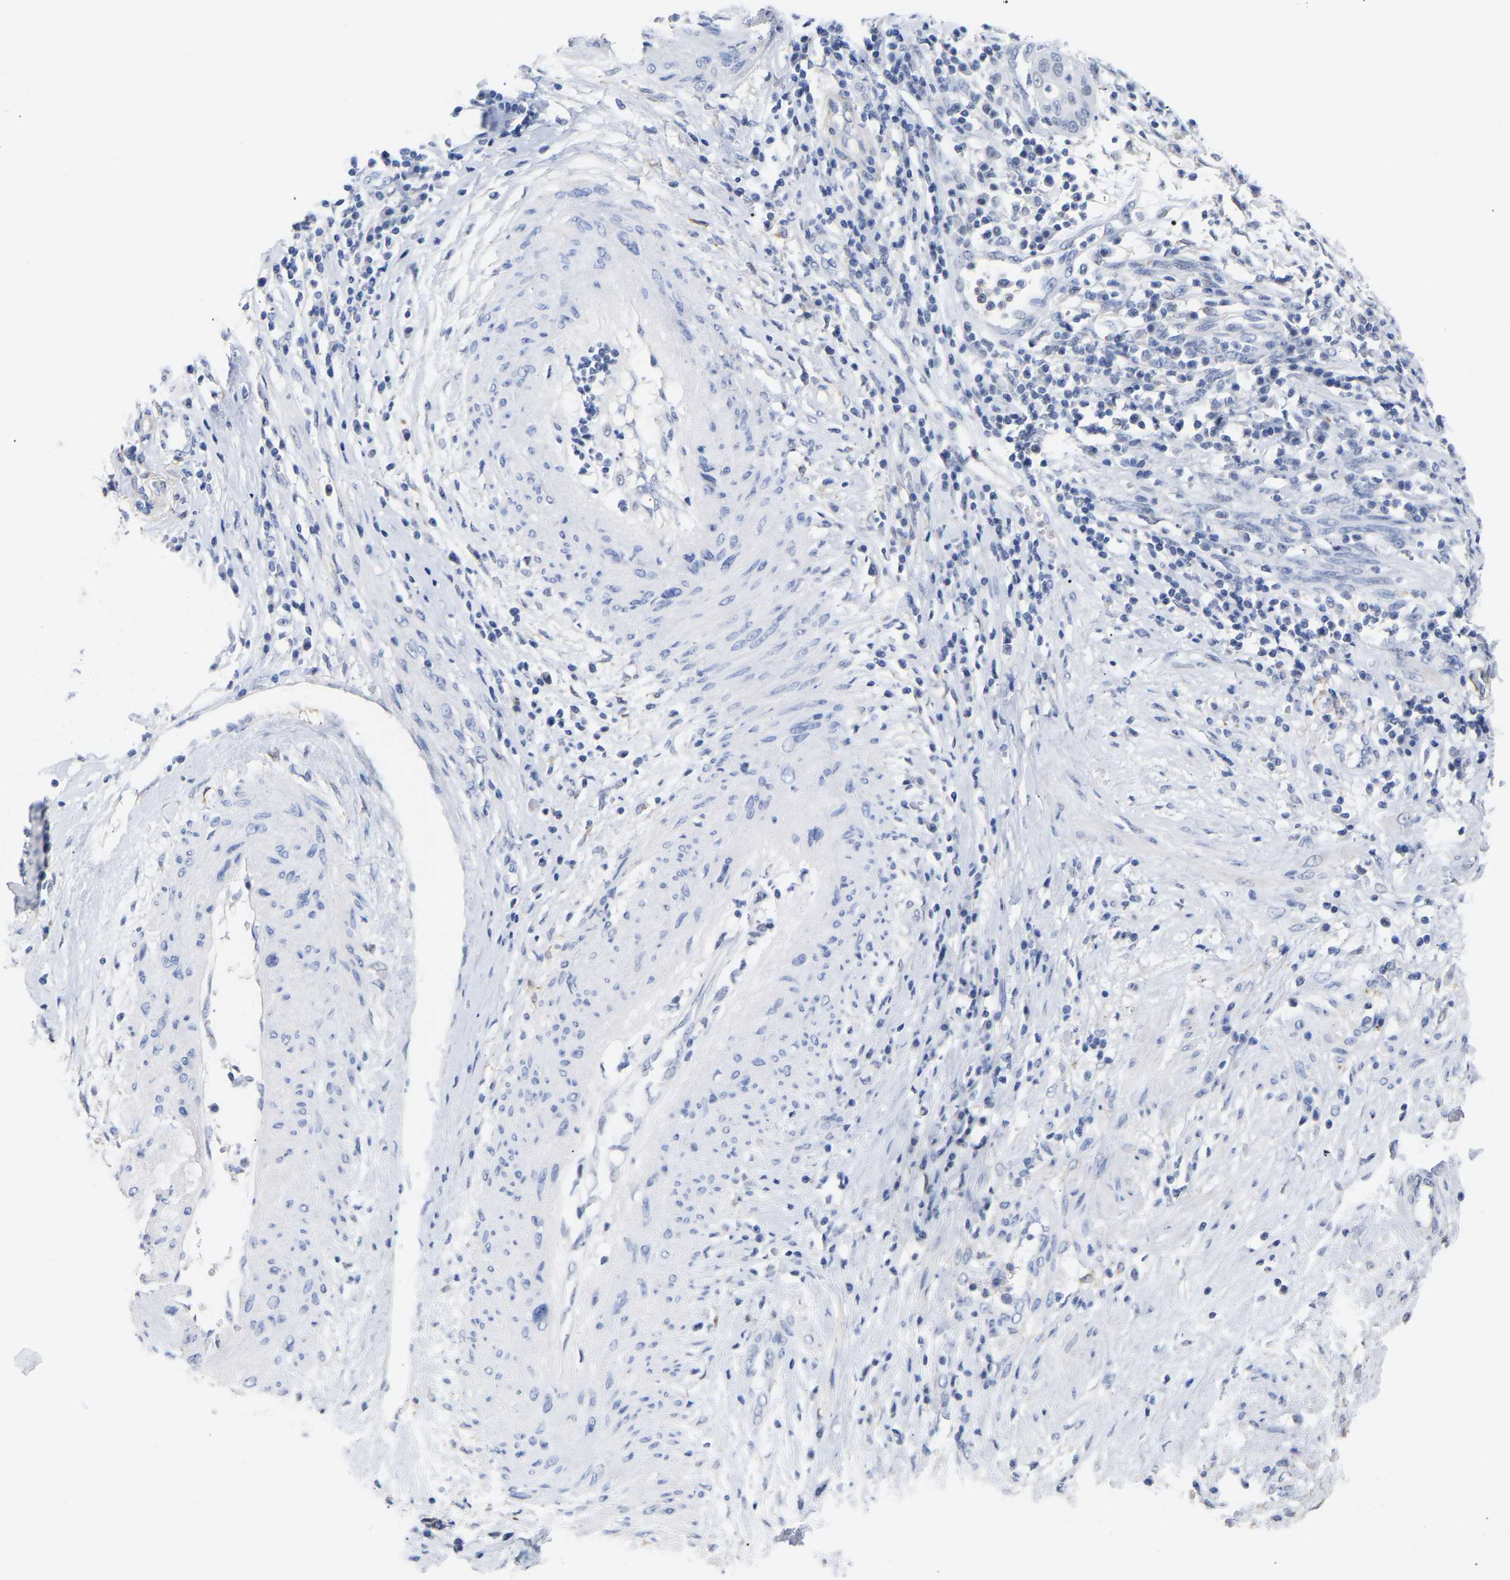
{"staining": {"intensity": "negative", "quantity": "none", "location": "none"}, "tissue": "cervical cancer", "cell_type": "Tumor cells", "image_type": "cancer", "snomed": [{"axis": "morphology", "description": "Normal tissue, NOS"}, {"axis": "morphology", "description": "Squamous cell carcinoma, NOS"}, {"axis": "topography", "description": "Cervix"}], "caption": "There is no significant positivity in tumor cells of squamous cell carcinoma (cervical).", "gene": "AMPH", "patient": {"sex": "female", "age": 39}}